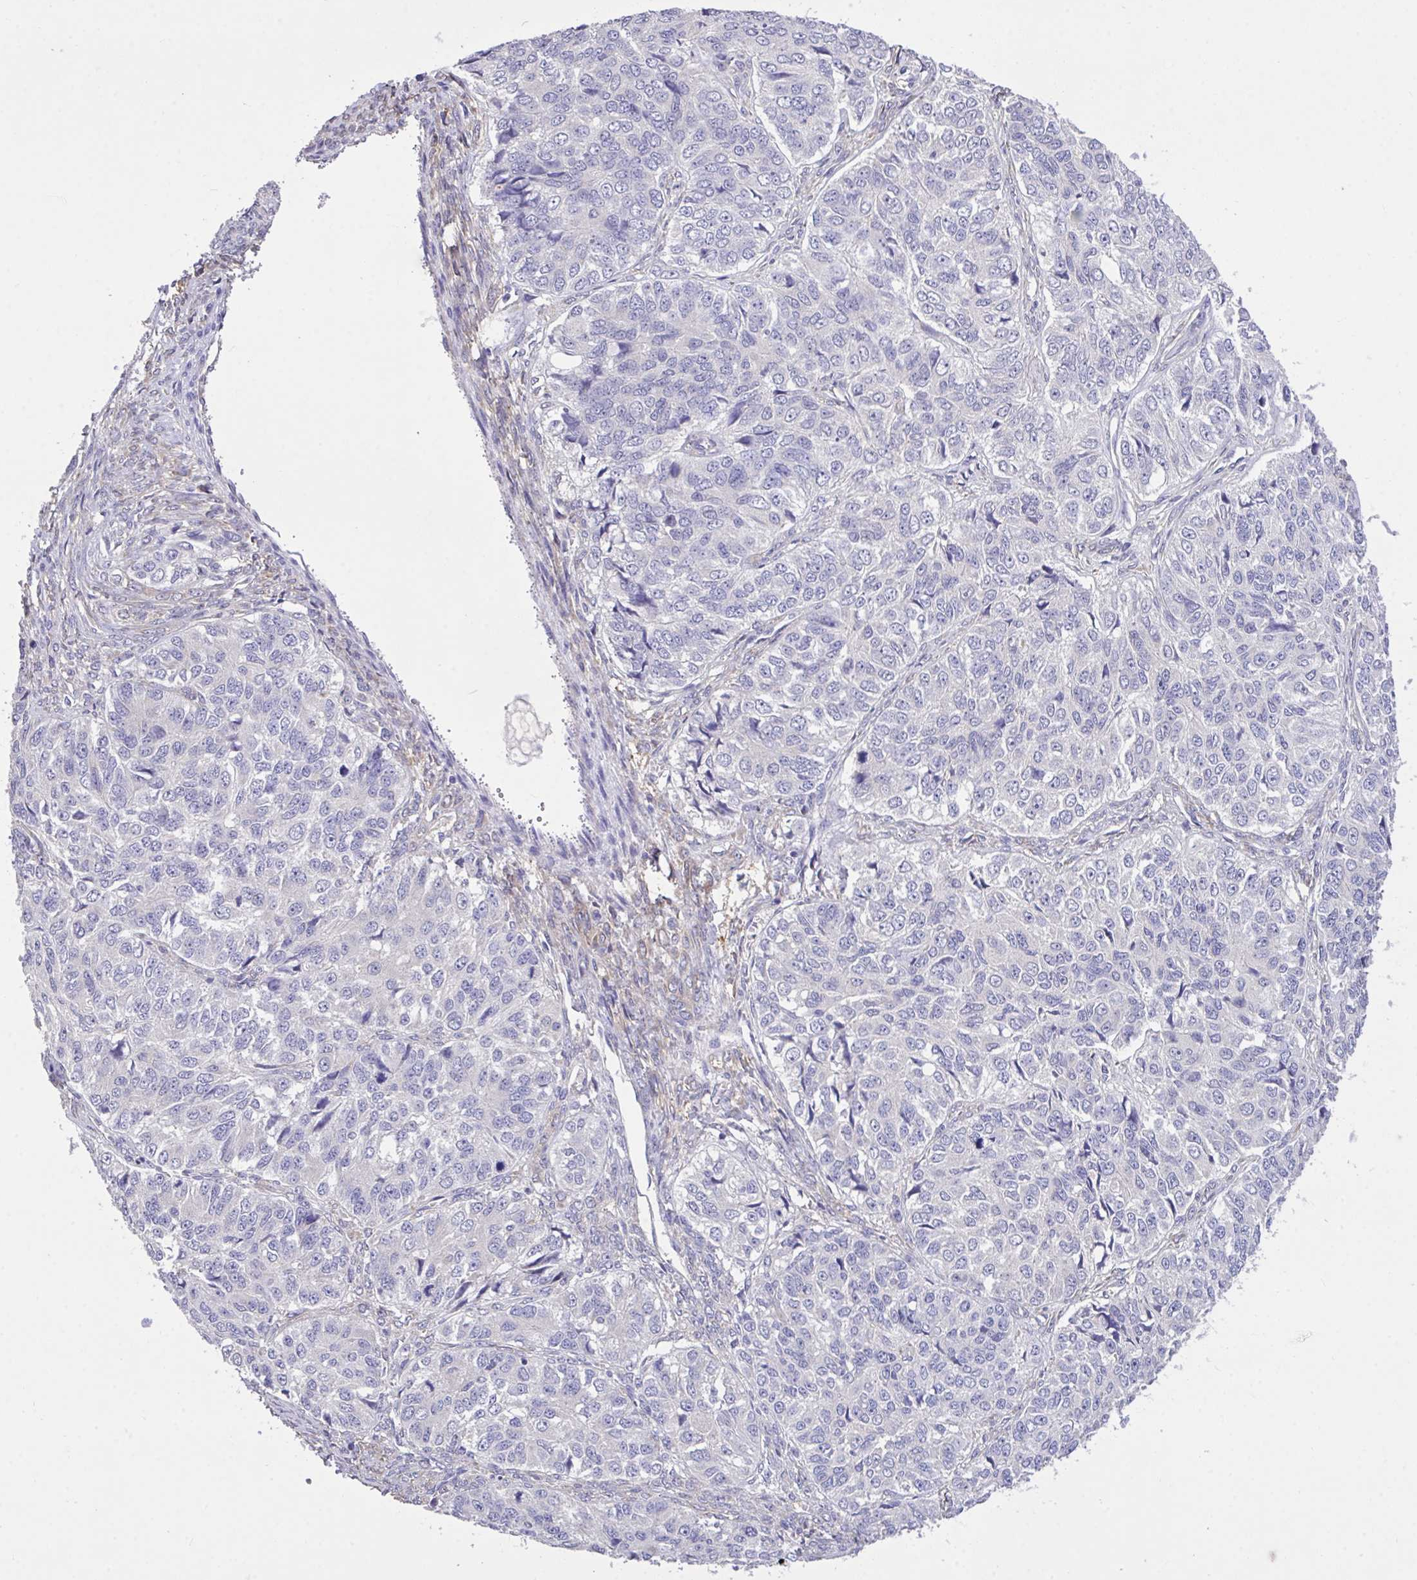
{"staining": {"intensity": "negative", "quantity": "none", "location": "none"}, "tissue": "ovarian cancer", "cell_type": "Tumor cells", "image_type": "cancer", "snomed": [{"axis": "morphology", "description": "Carcinoma, endometroid"}, {"axis": "topography", "description": "Ovary"}], "caption": "This is an IHC photomicrograph of human ovarian endometroid carcinoma. There is no staining in tumor cells.", "gene": "MPC2", "patient": {"sex": "female", "age": 51}}